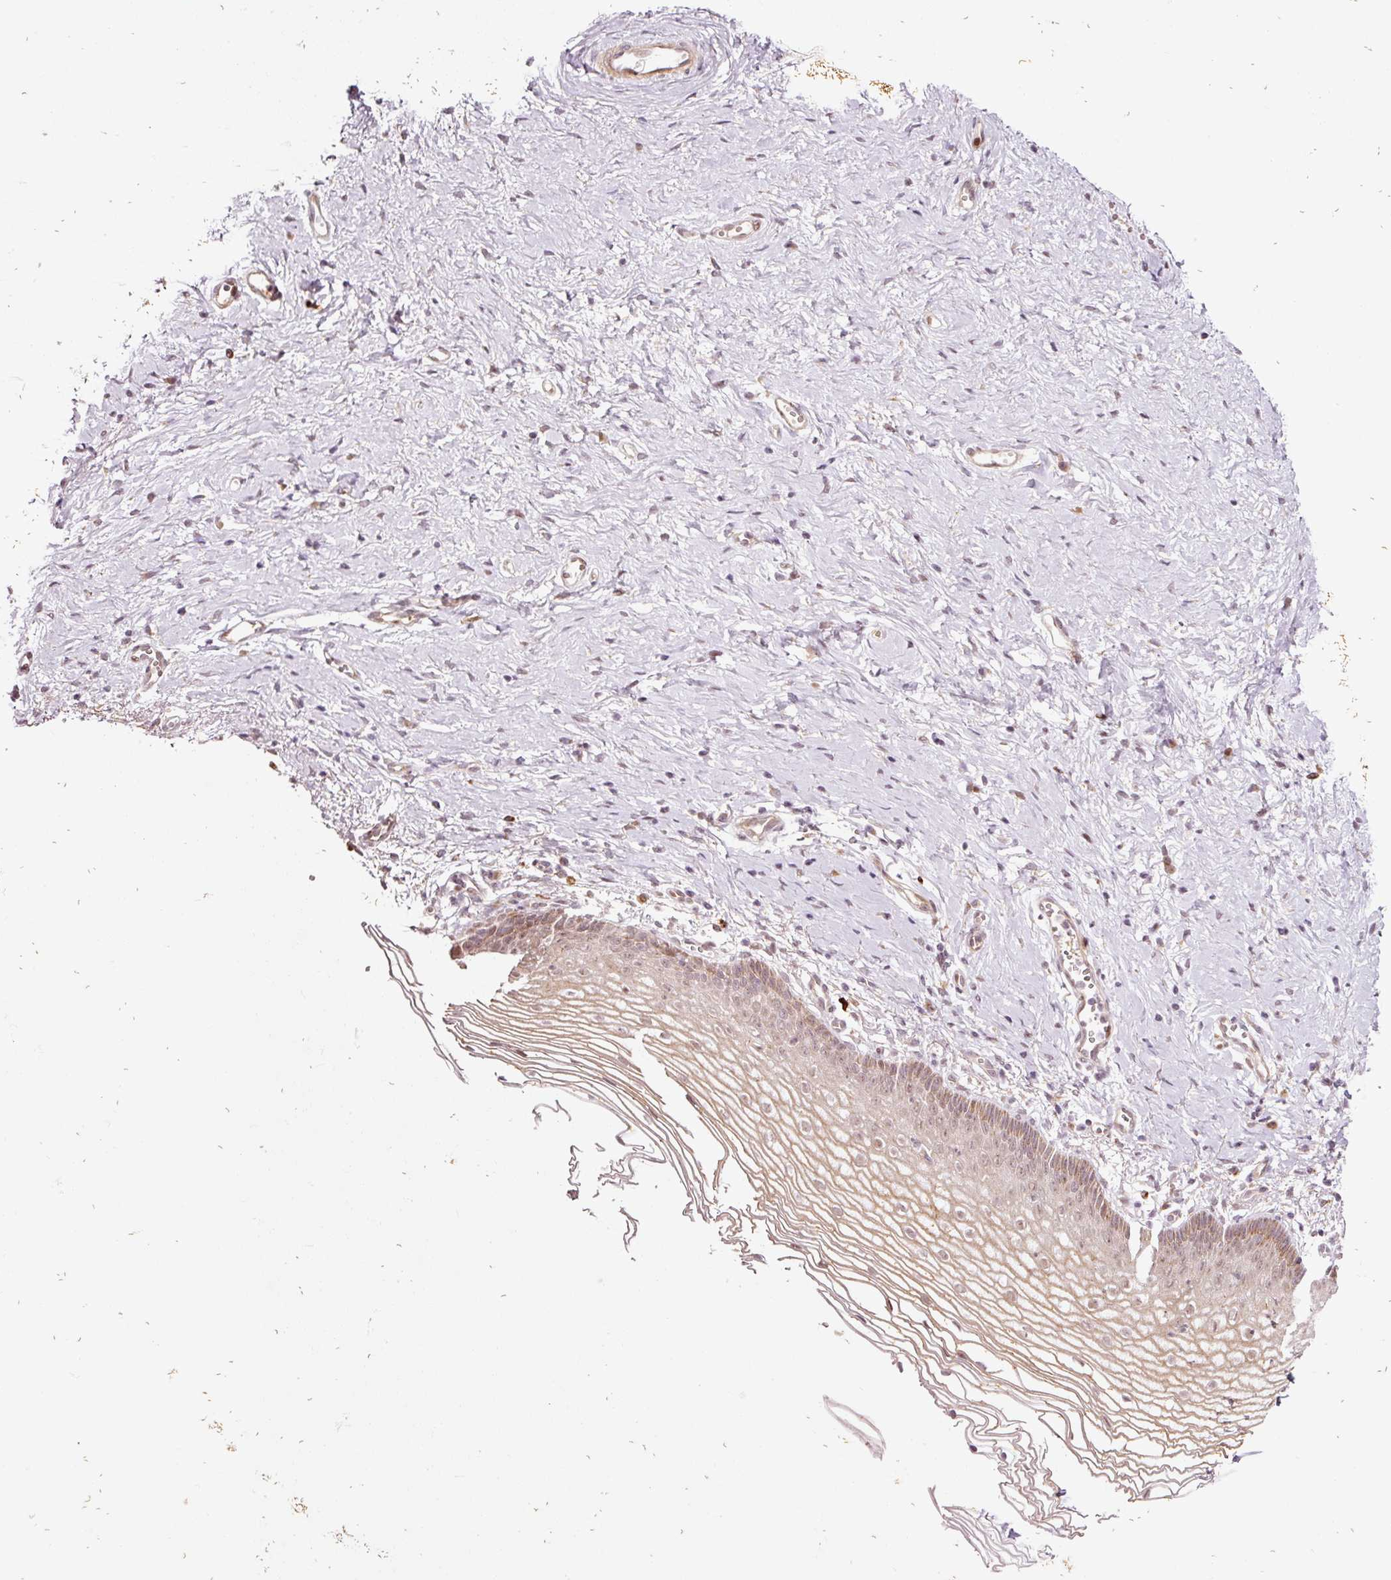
{"staining": {"intensity": "moderate", "quantity": "25%-75%", "location": "cytoplasmic/membranous,nuclear"}, "tissue": "vagina", "cell_type": "Squamous epithelial cells", "image_type": "normal", "snomed": [{"axis": "morphology", "description": "Normal tissue, NOS"}, {"axis": "topography", "description": "Vagina"}], "caption": "High-power microscopy captured an IHC micrograph of normal vagina, revealing moderate cytoplasmic/membranous,nuclear staining in approximately 25%-75% of squamous epithelial cells.", "gene": "ANKRD20A1", "patient": {"sex": "female", "age": 56}}